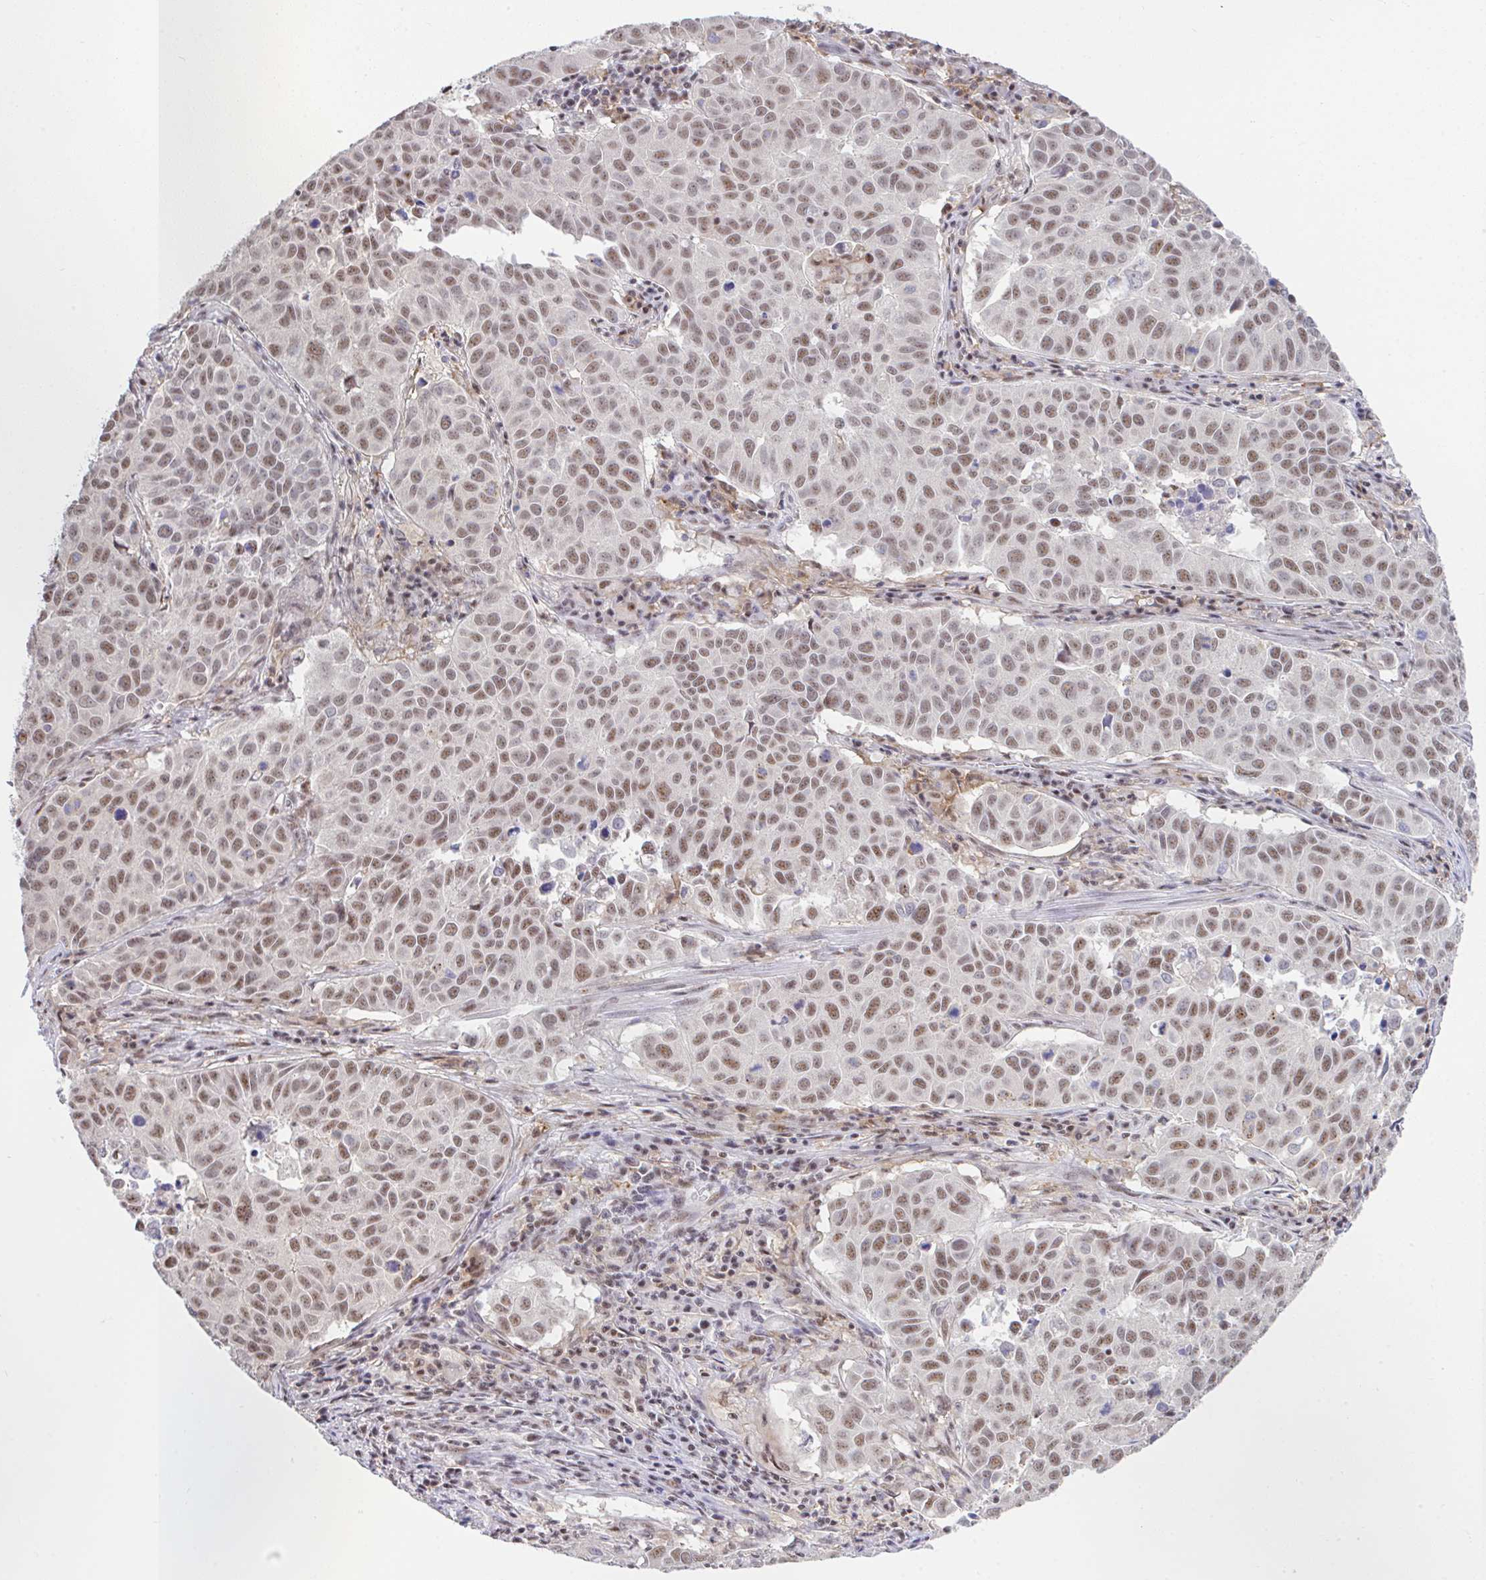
{"staining": {"intensity": "moderate", "quantity": ">75%", "location": "nuclear"}, "tissue": "lung cancer", "cell_type": "Tumor cells", "image_type": "cancer", "snomed": [{"axis": "morphology", "description": "Adenocarcinoma, NOS"}, {"axis": "topography", "description": "Lung"}], "caption": "About >75% of tumor cells in lung cancer (adenocarcinoma) display moderate nuclear protein positivity as visualized by brown immunohistochemical staining.", "gene": "OR6K3", "patient": {"sex": "female", "age": 50}}